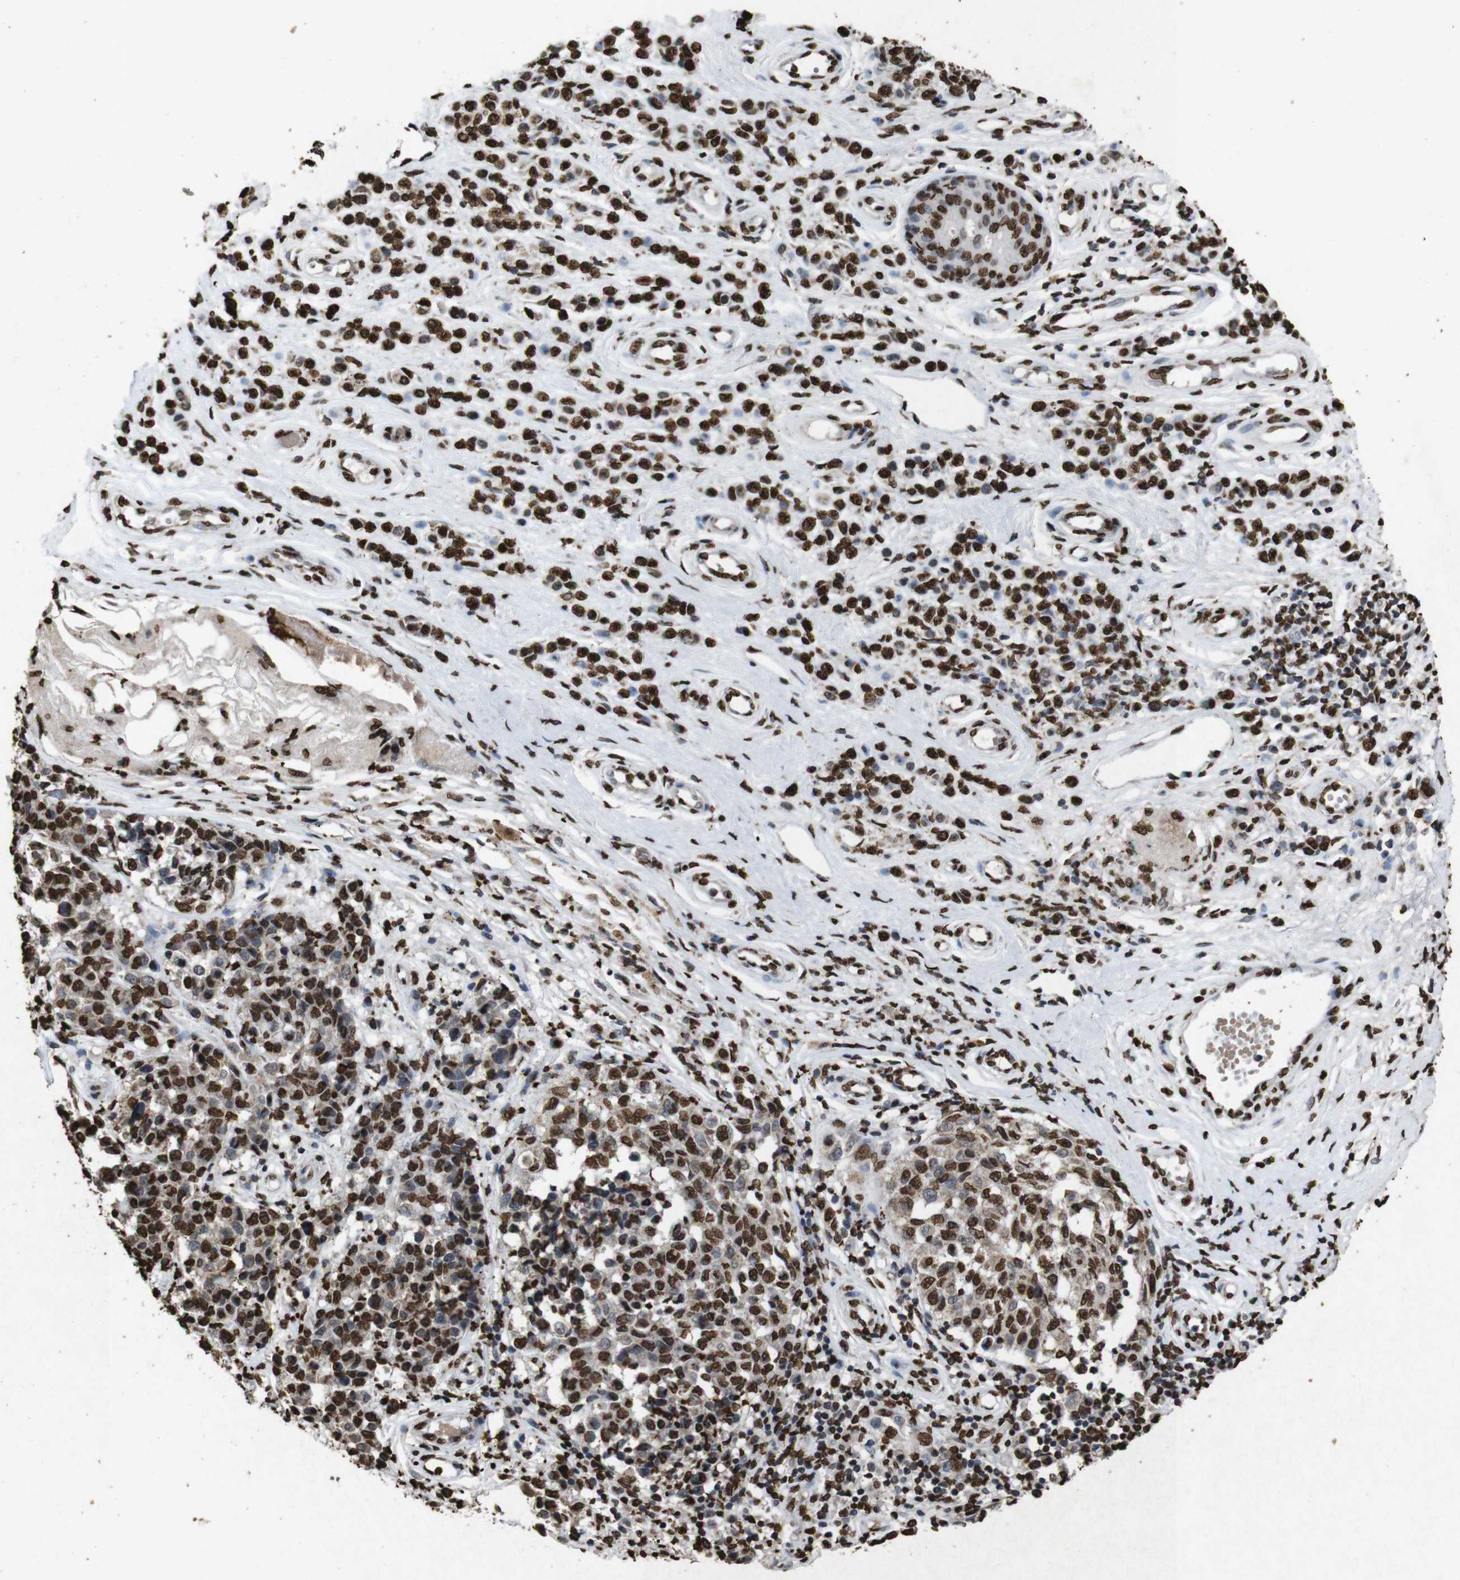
{"staining": {"intensity": "strong", "quantity": ">75%", "location": "nuclear"}, "tissue": "melanoma", "cell_type": "Tumor cells", "image_type": "cancer", "snomed": [{"axis": "morphology", "description": "Malignant melanoma, NOS"}, {"axis": "topography", "description": "Skin"}], "caption": "Immunohistochemical staining of malignant melanoma reveals high levels of strong nuclear protein expression in about >75% of tumor cells.", "gene": "MDM2", "patient": {"sex": "female", "age": 64}}